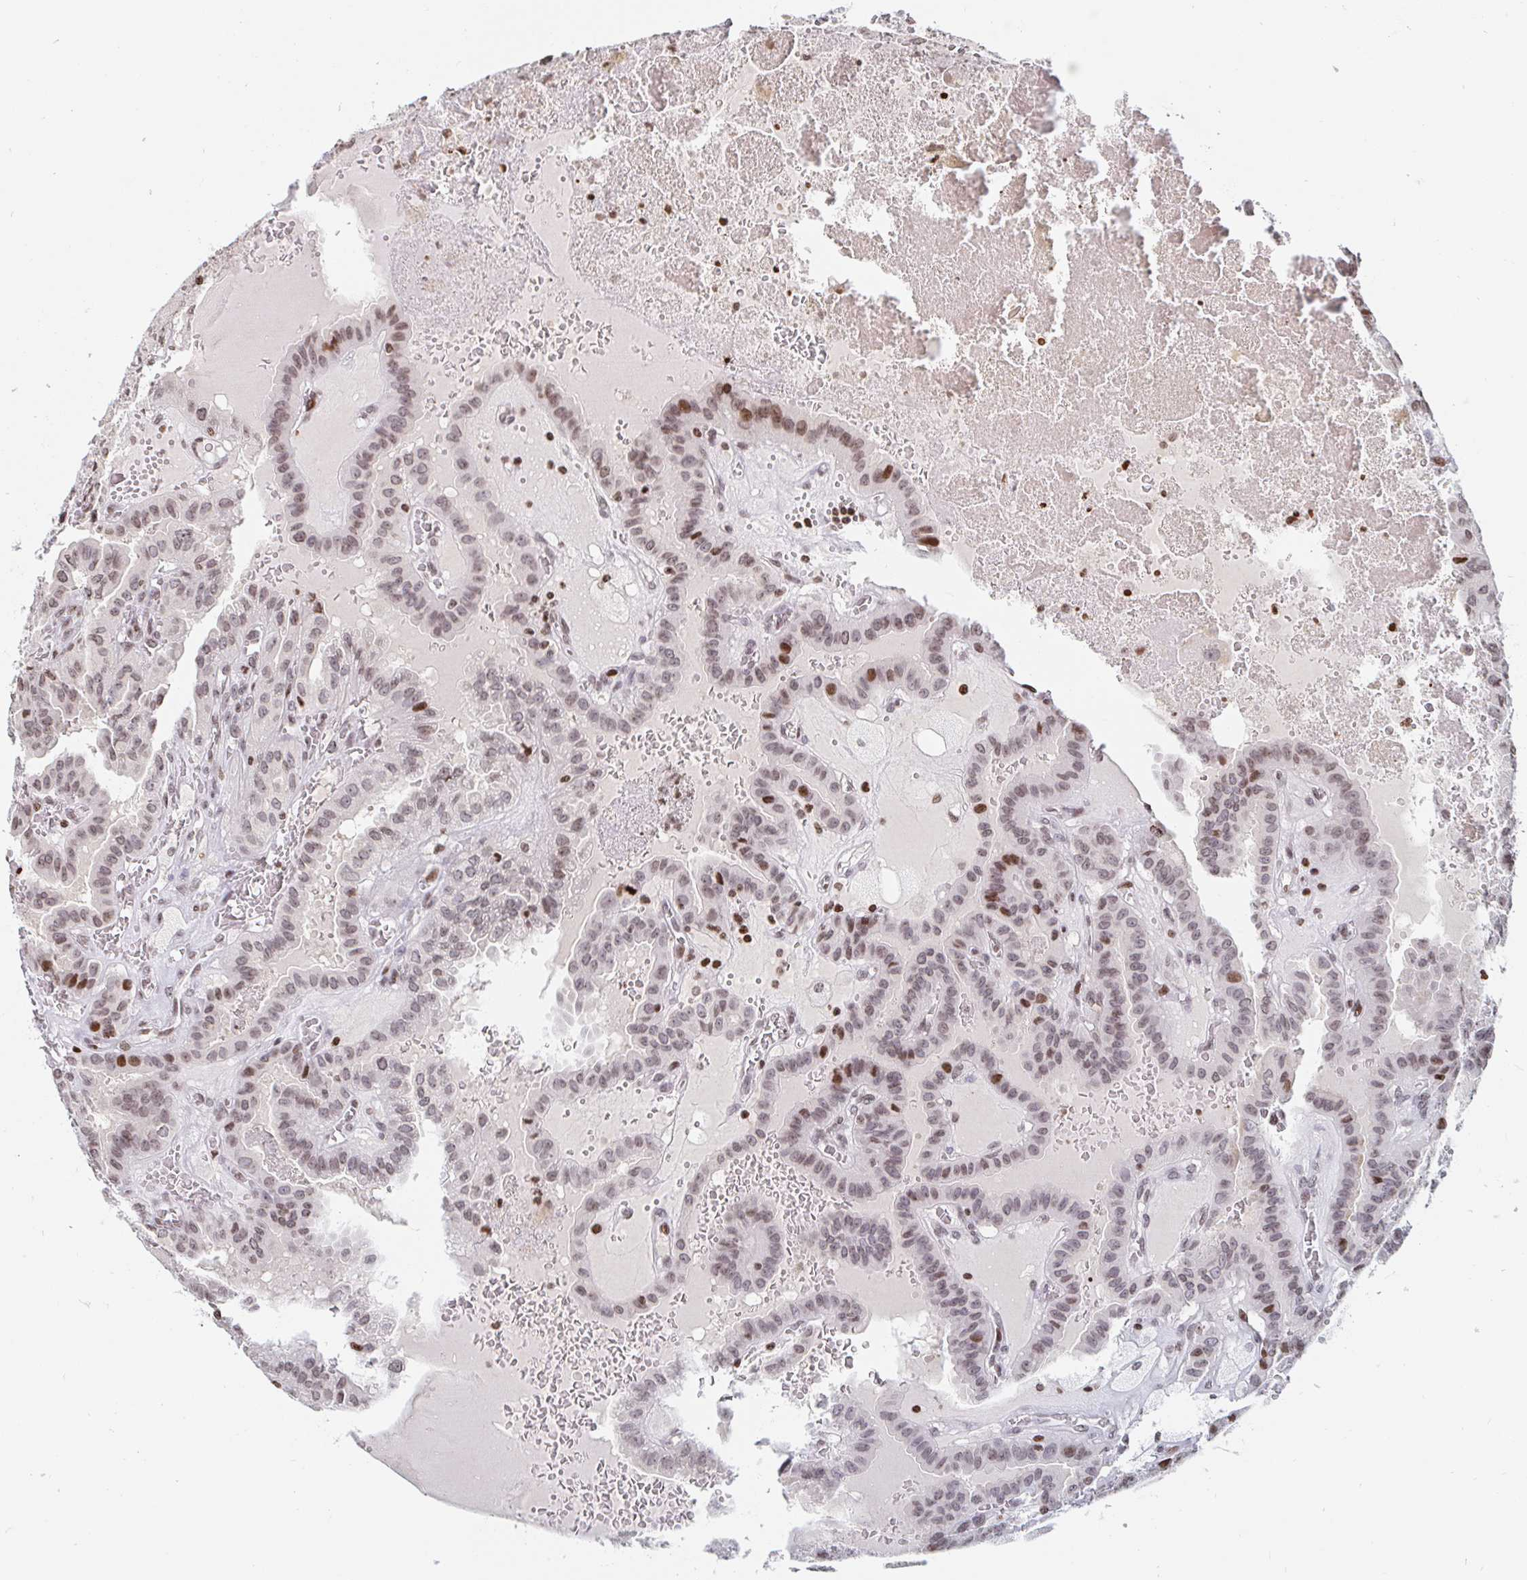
{"staining": {"intensity": "moderate", "quantity": "25%-75%", "location": "nuclear"}, "tissue": "thyroid cancer", "cell_type": "Tumor cells", "image_type": "cancer", "snomed": [{"axis": "morphology", "description": "Papillary adenocarcinoma, NOS"}, {"axis": "topography", "description": "Thyroid gland"}], "caption": "This image demonstrates thyroid cancer (papillary adenocarcinoma) stained with immunohistochemistry to label a protein in brown. The nuclear of tumor cells show moderate positivity for the protein. Nuclei are counter-stained blue.", "gene": "HOXC10", "patient": {"sex": "male", "age": 87}}